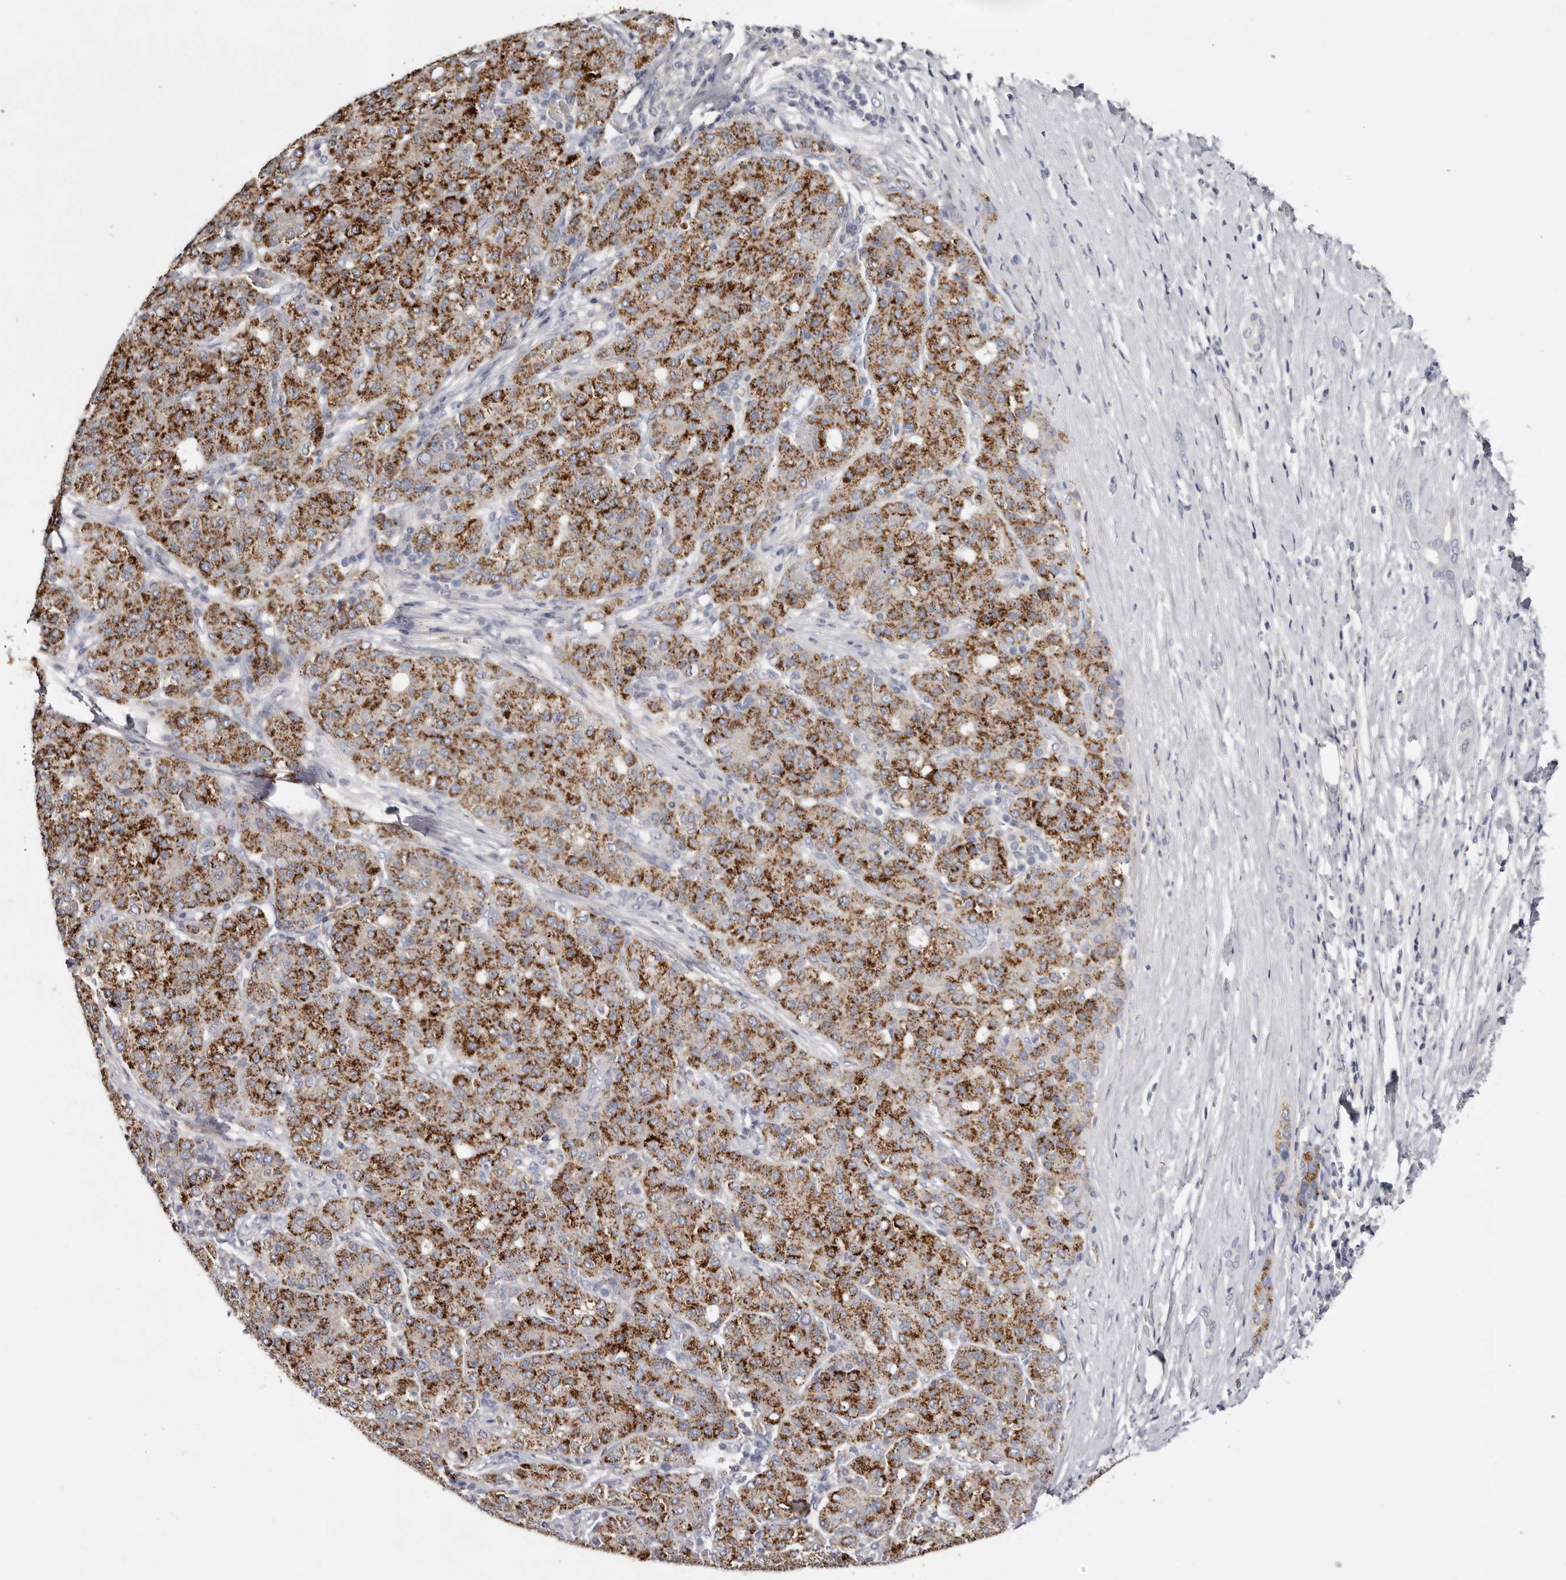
{"staining": {"intensity": "strong", "quantity": ">75%", "location": "cytoplasmic/membranous"}, "tissue": "liver cancer", "cell_type": "Tumor cells", "image_type": "cancer", "snomed": [{"axis": "morphology", "description": "Carcinoma, Hepatocellular, NOS"}, {"axis": "topography", "description": "Liver"}], "caption": "Immunohistochemistry staining of liver cancer (hepatocellular carcinoma), which reveals high levels of strong cytoplasmic/membranous positivity in approximately >75% of tumor cells indicating strong cytoplasmic/membranous protein expression. The staining was performed using DAB (3,3'-diaminobenzidine) (brown) for protein detection and nuclei were counterstained in hematoxylin (blue).", "gene": "S1PR5", "patient": {"sex": "male", "age": 65}}